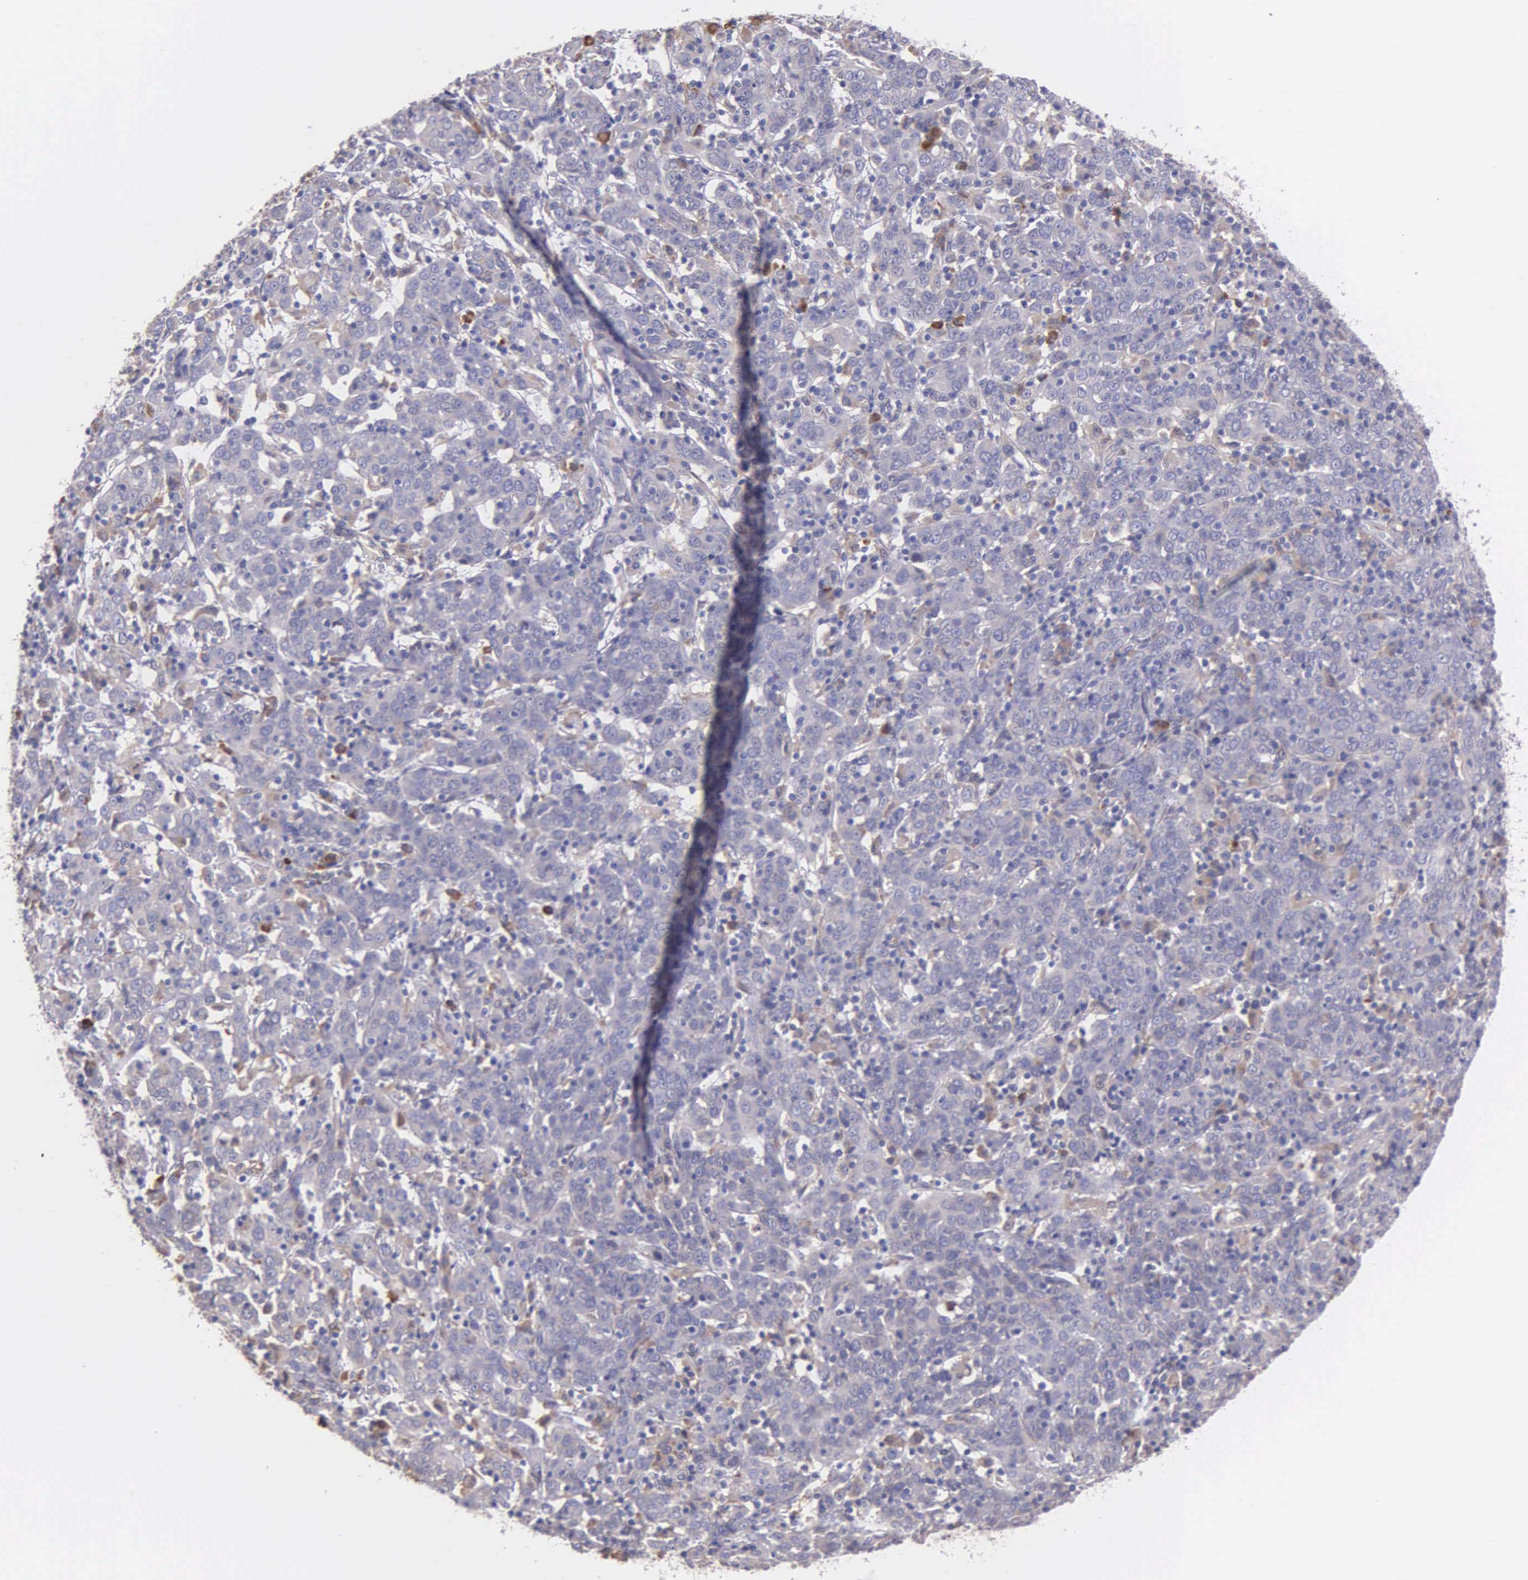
{"staining": {"intensity": "weak", "quantity": "25%-75%", "location": "cytoplasmic/membranous"}, "tissue": "cervical cancer", "cell_type": "Tumor cells", "image_type": "cancer", "snomed": [{"axis": "morphology", "description": "Normal tissue, NOS"}, {"axis": "morphology", "description": "Squamous cell carcinoma, NOS"}, {"axis": "topography", "description": "Cervix"}], "caption": "Immunohistochemical staining of cervical cancer (squamous cell carcinoma) displays weak cytoplasmic/membranous protein positivity in about 25%-75% of tumor cells.", "gene": "ZC3H12B", "patient": {"sex": "female", "age": 67}}